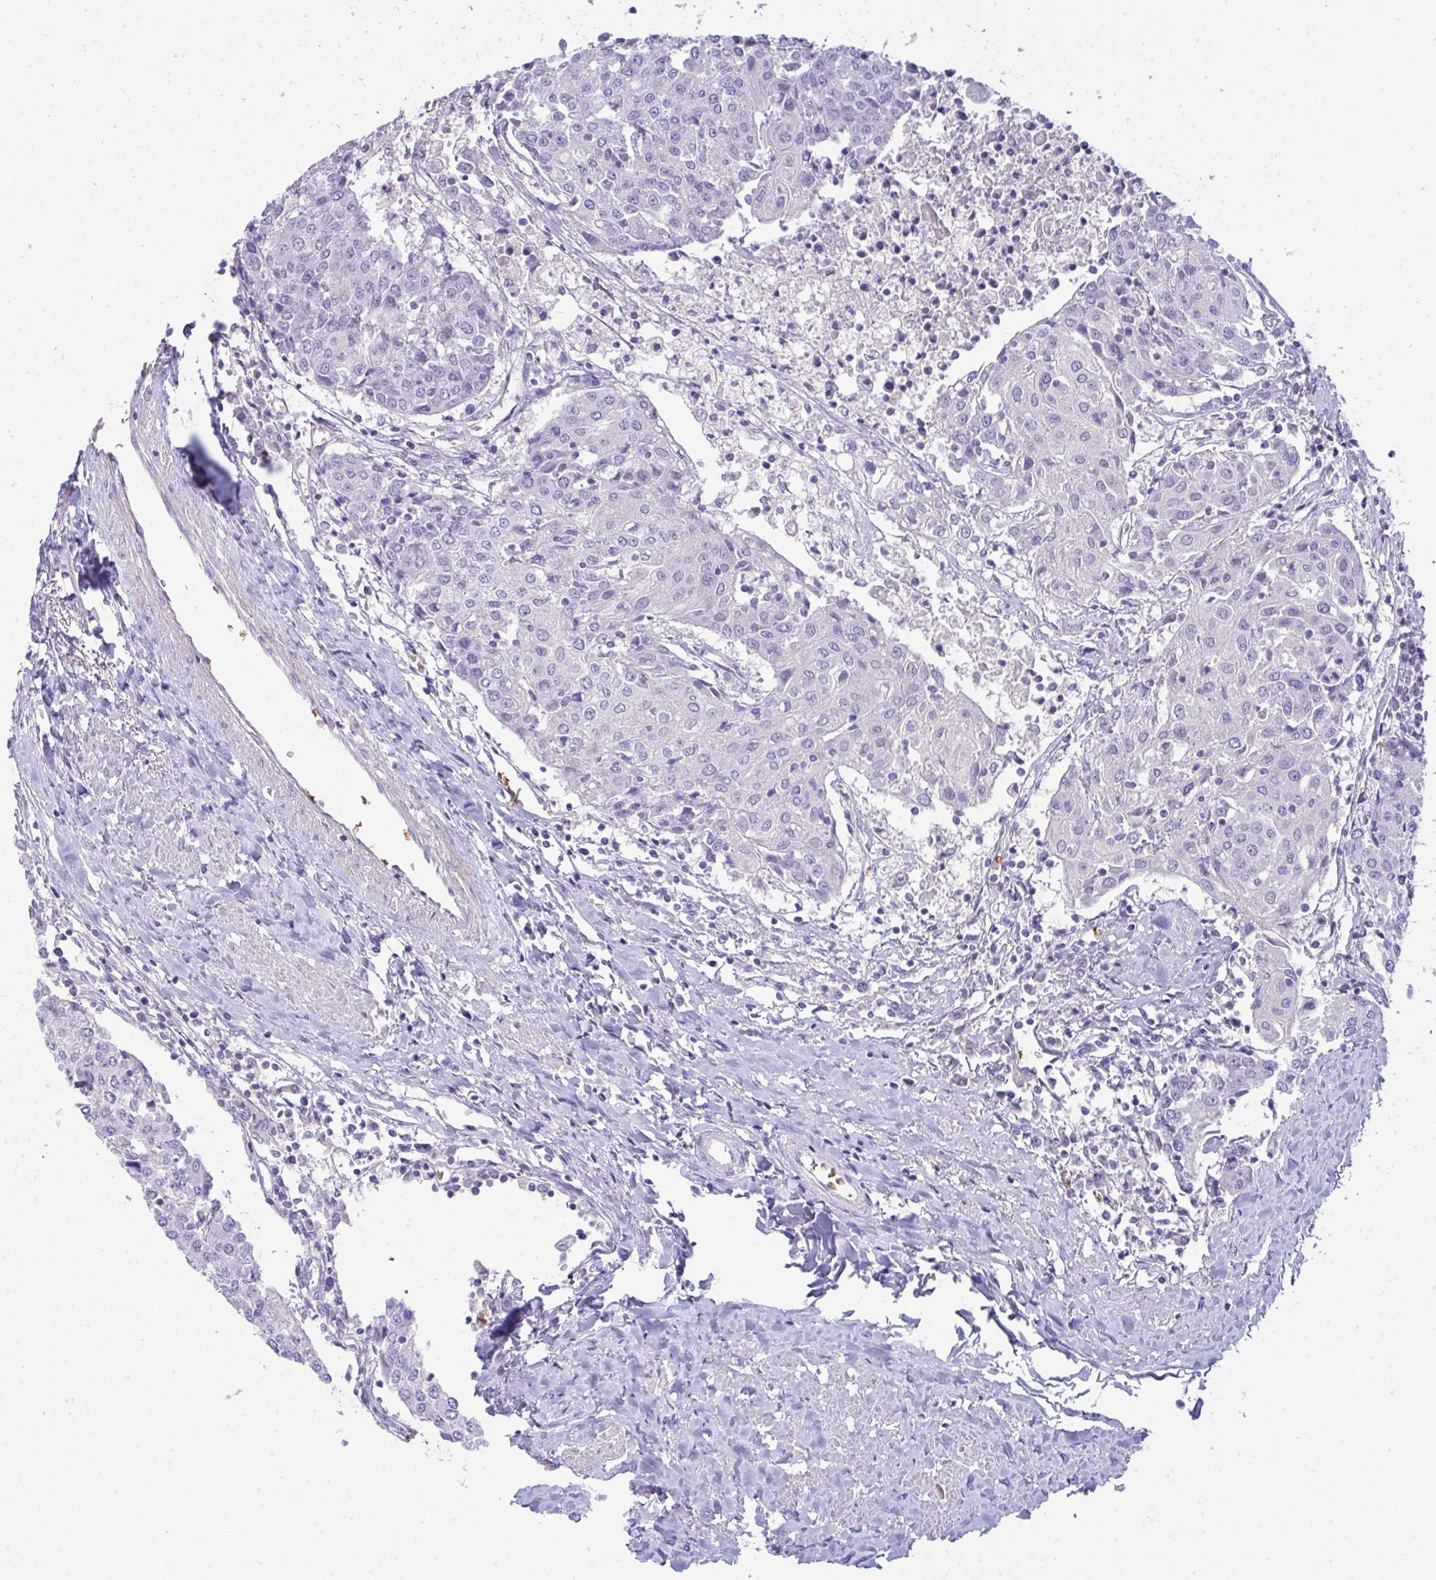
{"staining": {"intensity": "negative", "quantity": "none", "location": "none"}, "tissue": "urothelial cancer", "cell_type": "Tumor cells", "image_type": "cancer", "snomed": [{"axis": "morphology", "description": "Urothelial carcinoma, High grade"}, {"axis": "topography", "description": "Urinary bladder"}], "caption": "Immunohistochemistry photomicrograph of human urothelial carcinoma (high-grade) stained for a protein (brown), which reveals no staining in tumor cells. (Stains: DAB immunohistochemistry (IHC) with hematoxylin counter stain, Microscopy: brightfield microscopy at high magnification).", "gene": "SPTB", "patient": {"sex": "female", "age": 85}}